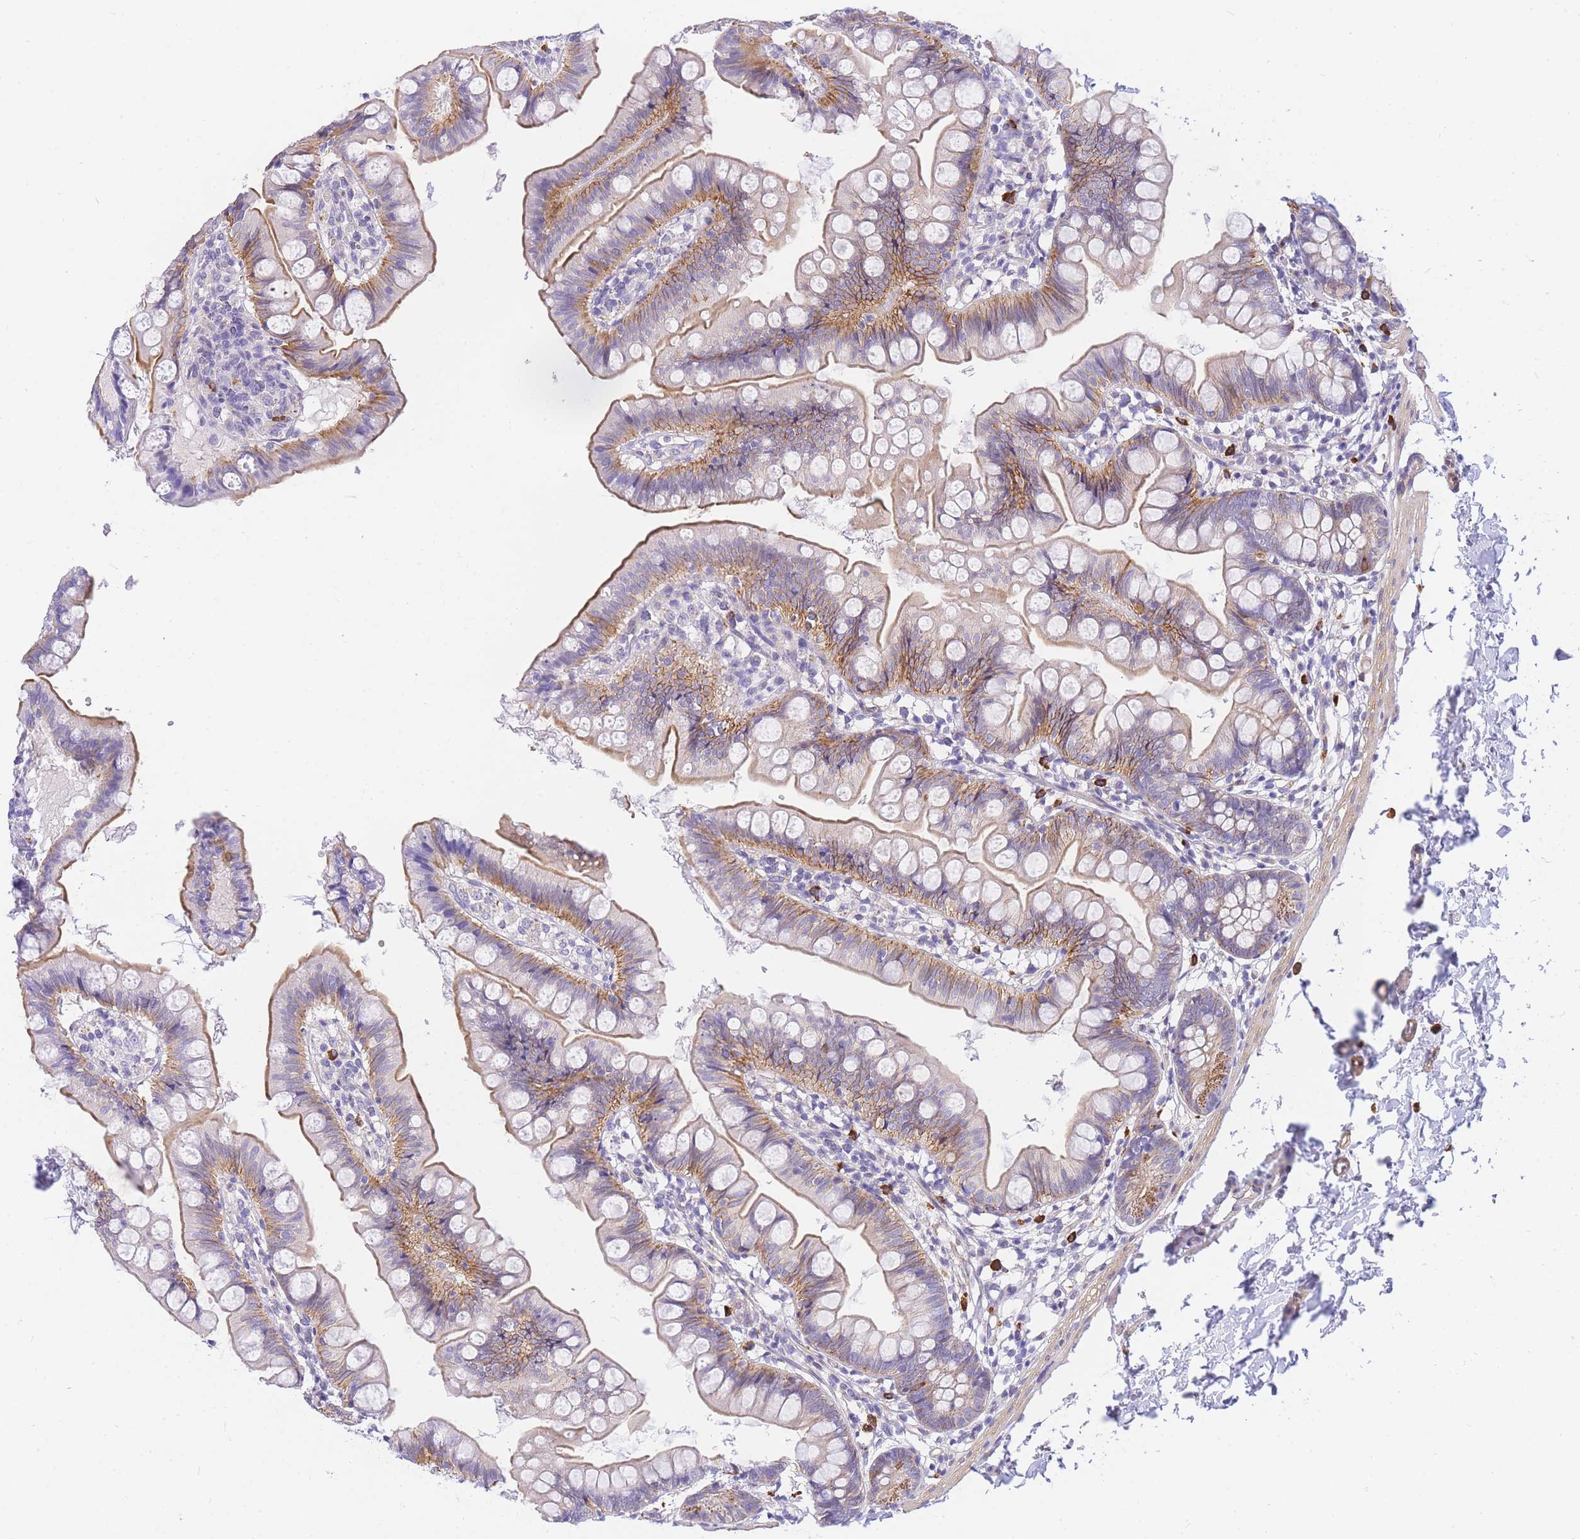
{"staining": {"intensity": "moderate", "quantity": "25%-75%", "location": "cytoplasmic/membranous"}, "tissue": "small intestine", "cell_type": "Glandular cells", "image_type": "normal", "snomed": [{"axis": "morphology", "description": "Normal tissue, NOS"}, {"axis": "topography", "description": "Small intestine"}], "caption": "Protein expression analysis of normal human small intestine reveals moderate cytoplasmic/membranous expression in about 25%-75% of glandular cells. The protein of interest is stained brown, and the nuclei are stained in blue (DAB IHC with brightfield microscopy, high magnification).", "gene": "SRSF12", "patient": {"sex": "male", "age": 7}}